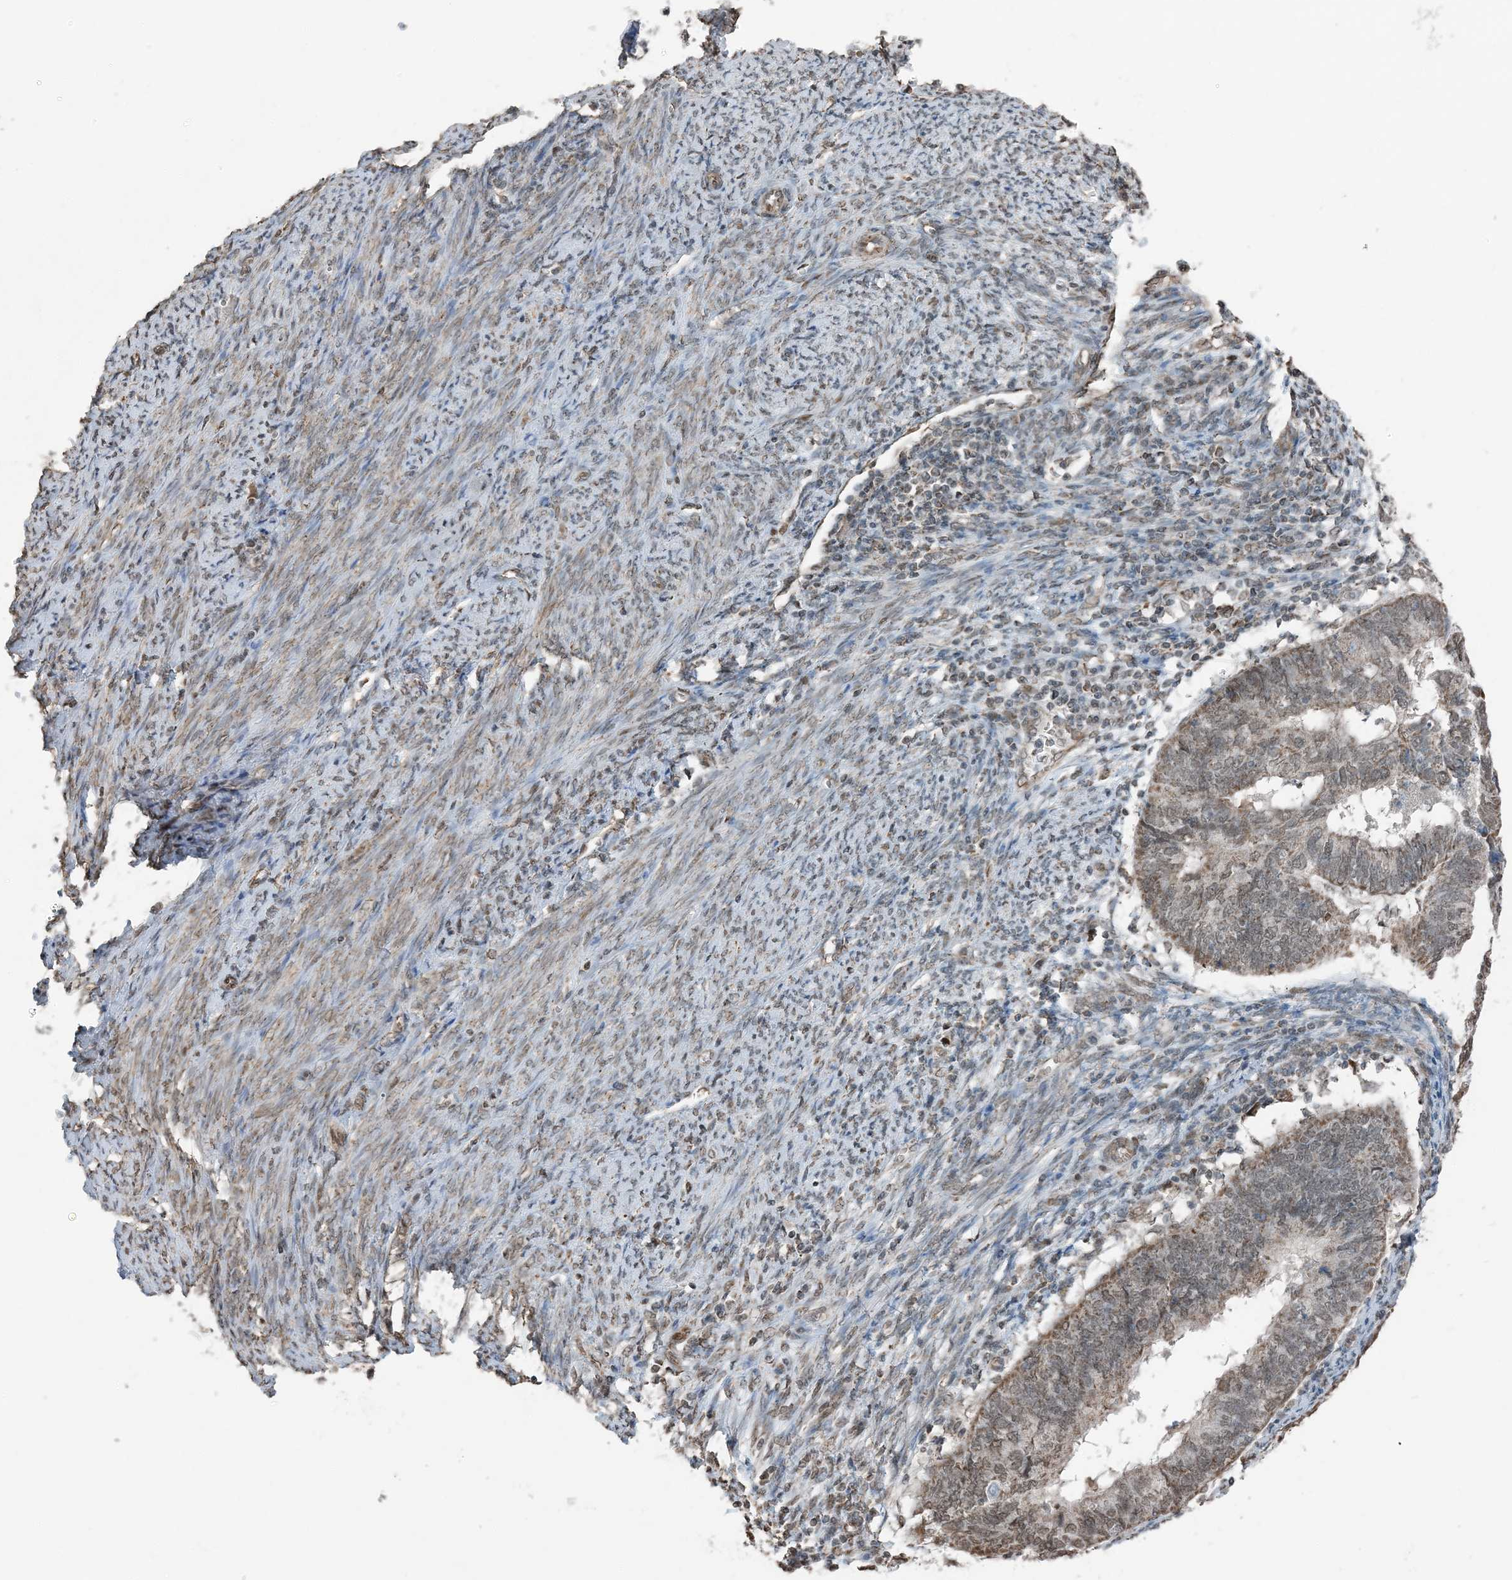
{"staining": {"intensity": "moderate", "quantity": ">75%", "location": "cytoplasmic/membranous"}, "tissue": "endometrial cancer", "cell_type": "Tumor cells", "image_type": "cancer", "snomed": [{"axis": "morphology", "description": "Adenocarcinoma, NOS"}, {"axis": "topography", "description": "Uterus"}], "caption": "Protein staining of endometrial cancer (adenocarcinoma) tissue exhibits moderate cytoplasmic/membranous positivity in about >75% of tumor cells. Immunohistochemistry stains the protein of interest in brown and the nuclei are stained blue.", "gene": "PILRB", "patient": {"sex": "female", "age": 77}}